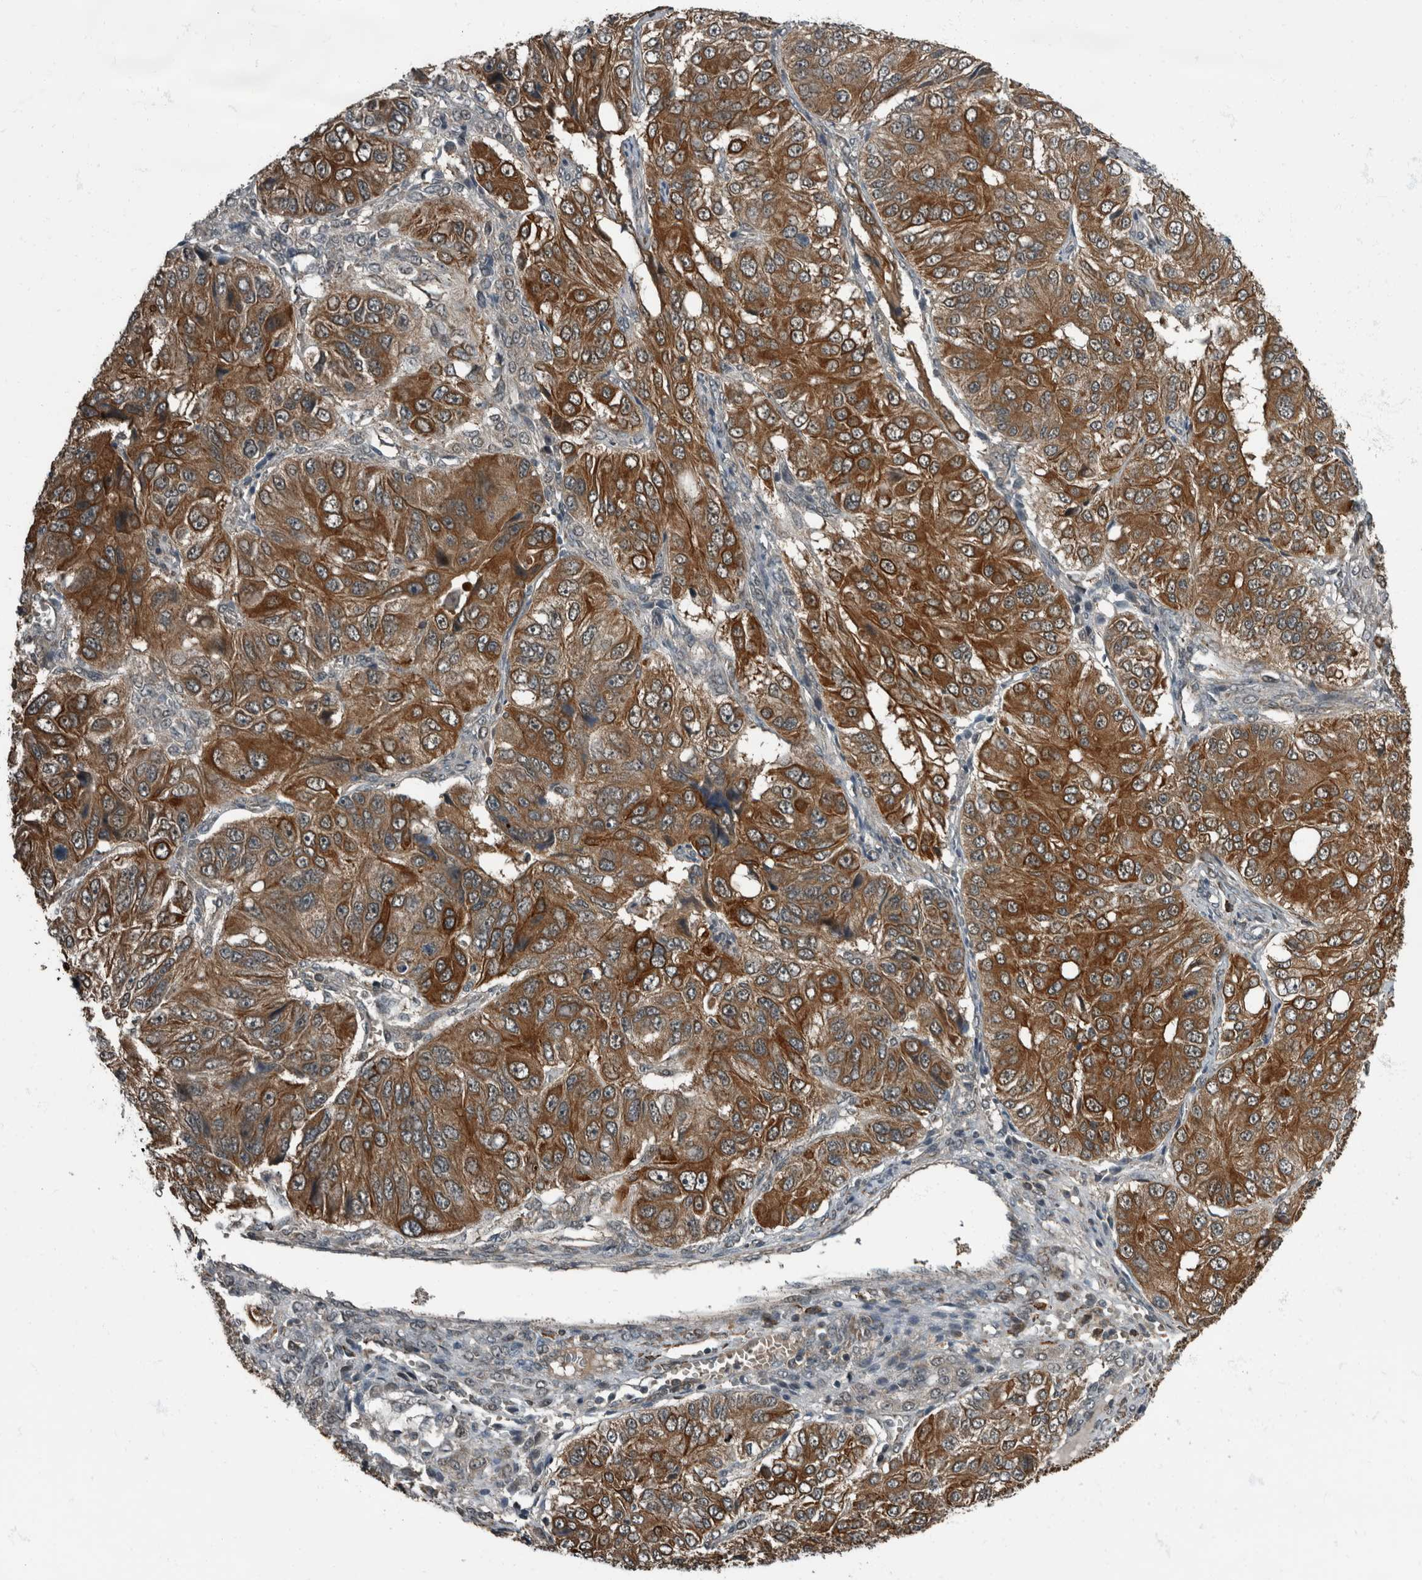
{"staining": {"intensity": "strong", "quantity": ">75%", "location": "cytoplasmic/membranous"}, "tissue": "ovarian cancer", "cell_type": "Tumor cells", "image_type": "cancer", "snomed": [{"axis": "morphology", "description": "Carcinoma, endometroid"}, {"axis": "topography", "description": "Ovary"}], "caption": "The immunohistochemical stain labels strong cytoplasmic/membranous positivity in tumor cells of ovarian cancer tissue.", "gene": "RABGGTB", "patient": {"sex": "female", "age": 51}}